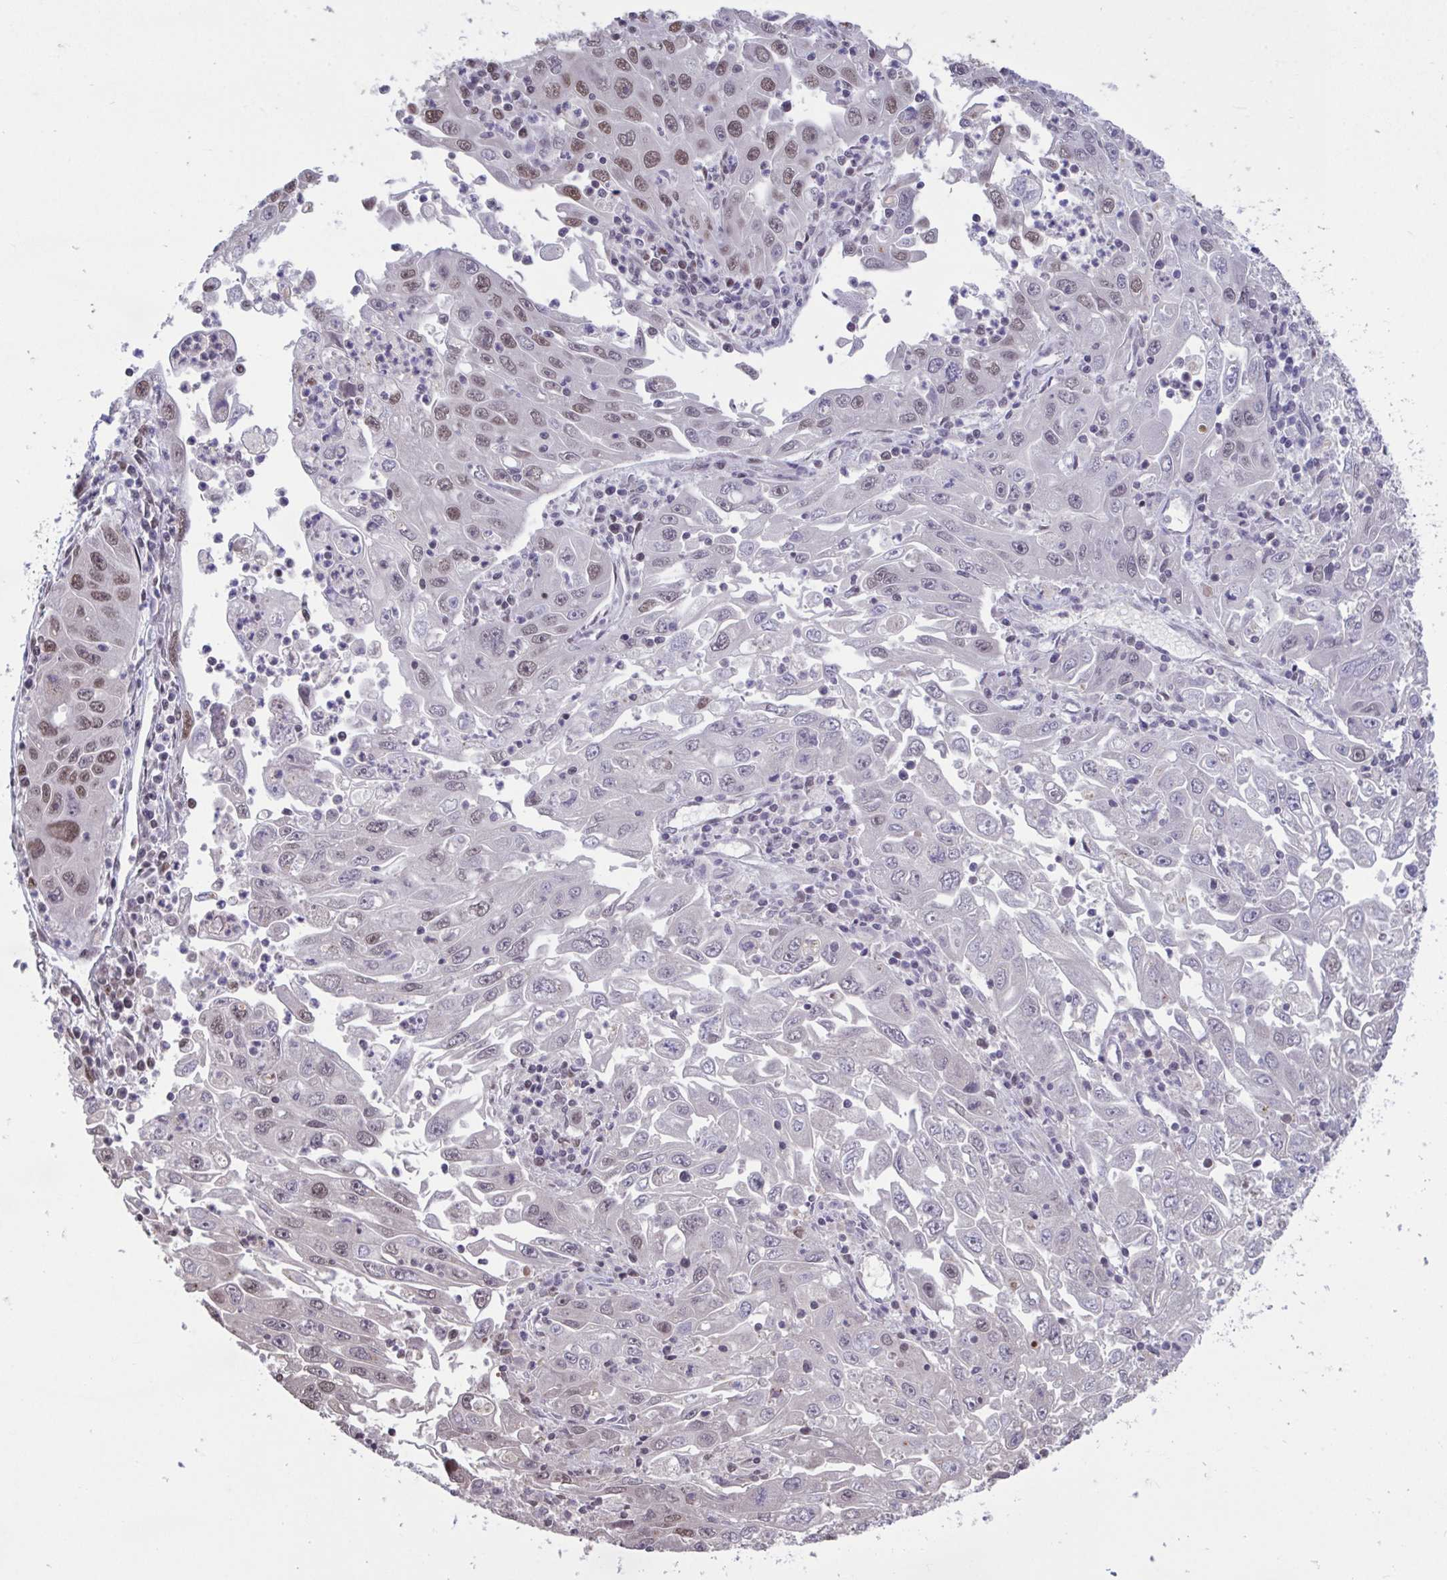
{"staining": {"intensity": "moderate", "quantity": "25%-75%", "location": "nuclear"}, "tissue": "endometrial cancer", "cell_type": "Tumor cells", "image_type": "cancer", "snomed": [{"axis": "morphology", "description": "Adenocarcinoma, NOS"}, {"axis": "topography", "description": "Uterus"}], "caption": "This histopathology image exhibits immunohistochemistry staining of human endometrial cancer (adenocarcinoma), with medium moderate nuclear positivity in about 25%-75% of tumor cells.", "gene": "HNRNPDL", "patient": {"sex": "female", "age": 62}}